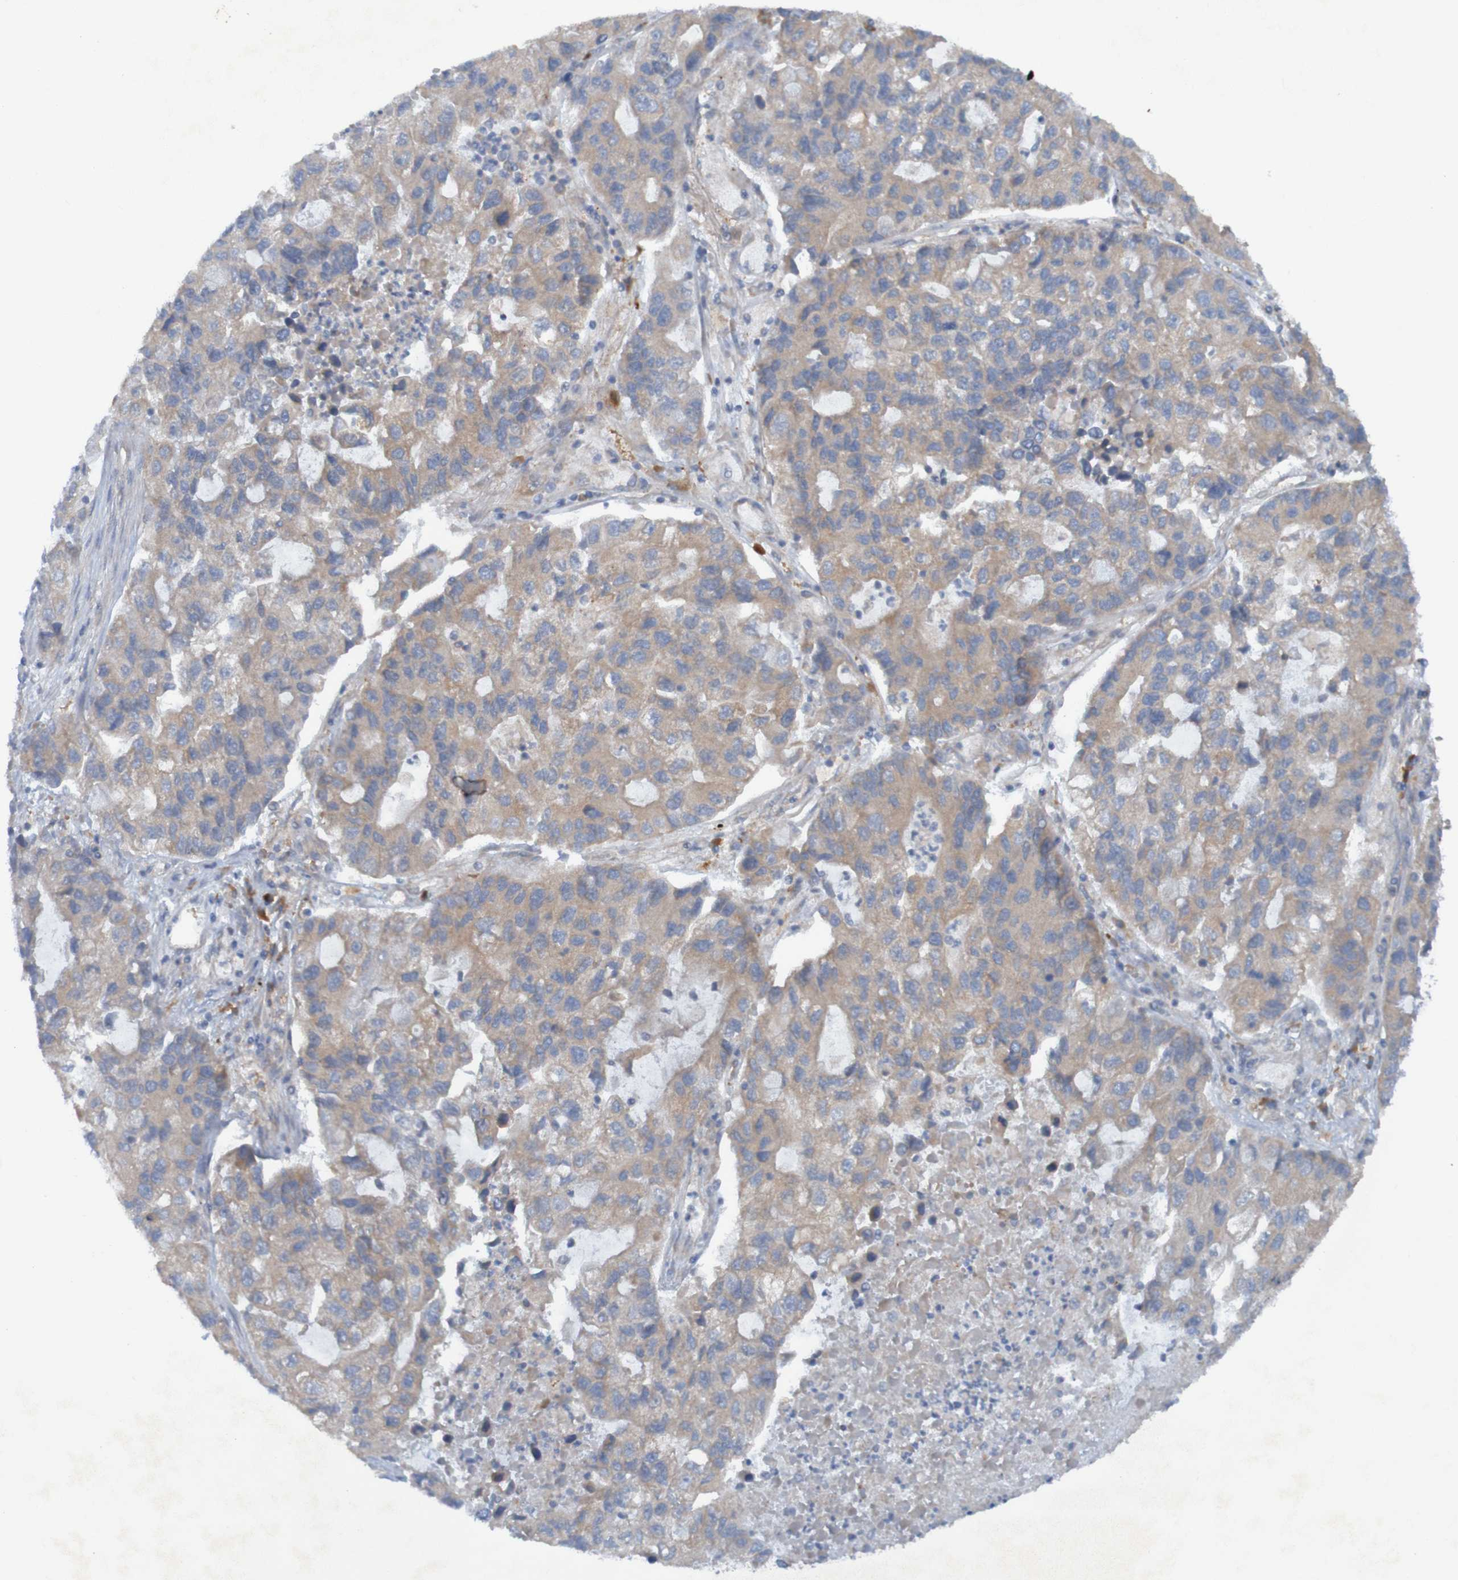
{"staining": {"intensity": "weak", "quantity": ">75%", "location": "cytoplasmic/membranous"}, "tissue": "lung cancer", "cell_type": "Tumor cells", "image_type": "cancer", "snomed": [{"axis": "morphology", "description": "Adenocarcinoma, NOS"}, {"axis": "topography", "description": "Lung"}], "caption": "Immunohistochemistry (IHC) (DAB (3,3'-diaminobenzidine)) staining of lung cancer reveals weak cytoplasmic/membranous protein expression in approximately >75% of tumor cells. (brown staining indicates protein expression, while blue staining denotes nuclei).", "gene": "DNAJC4", "patient": {"sex": "female", "age": 51}}